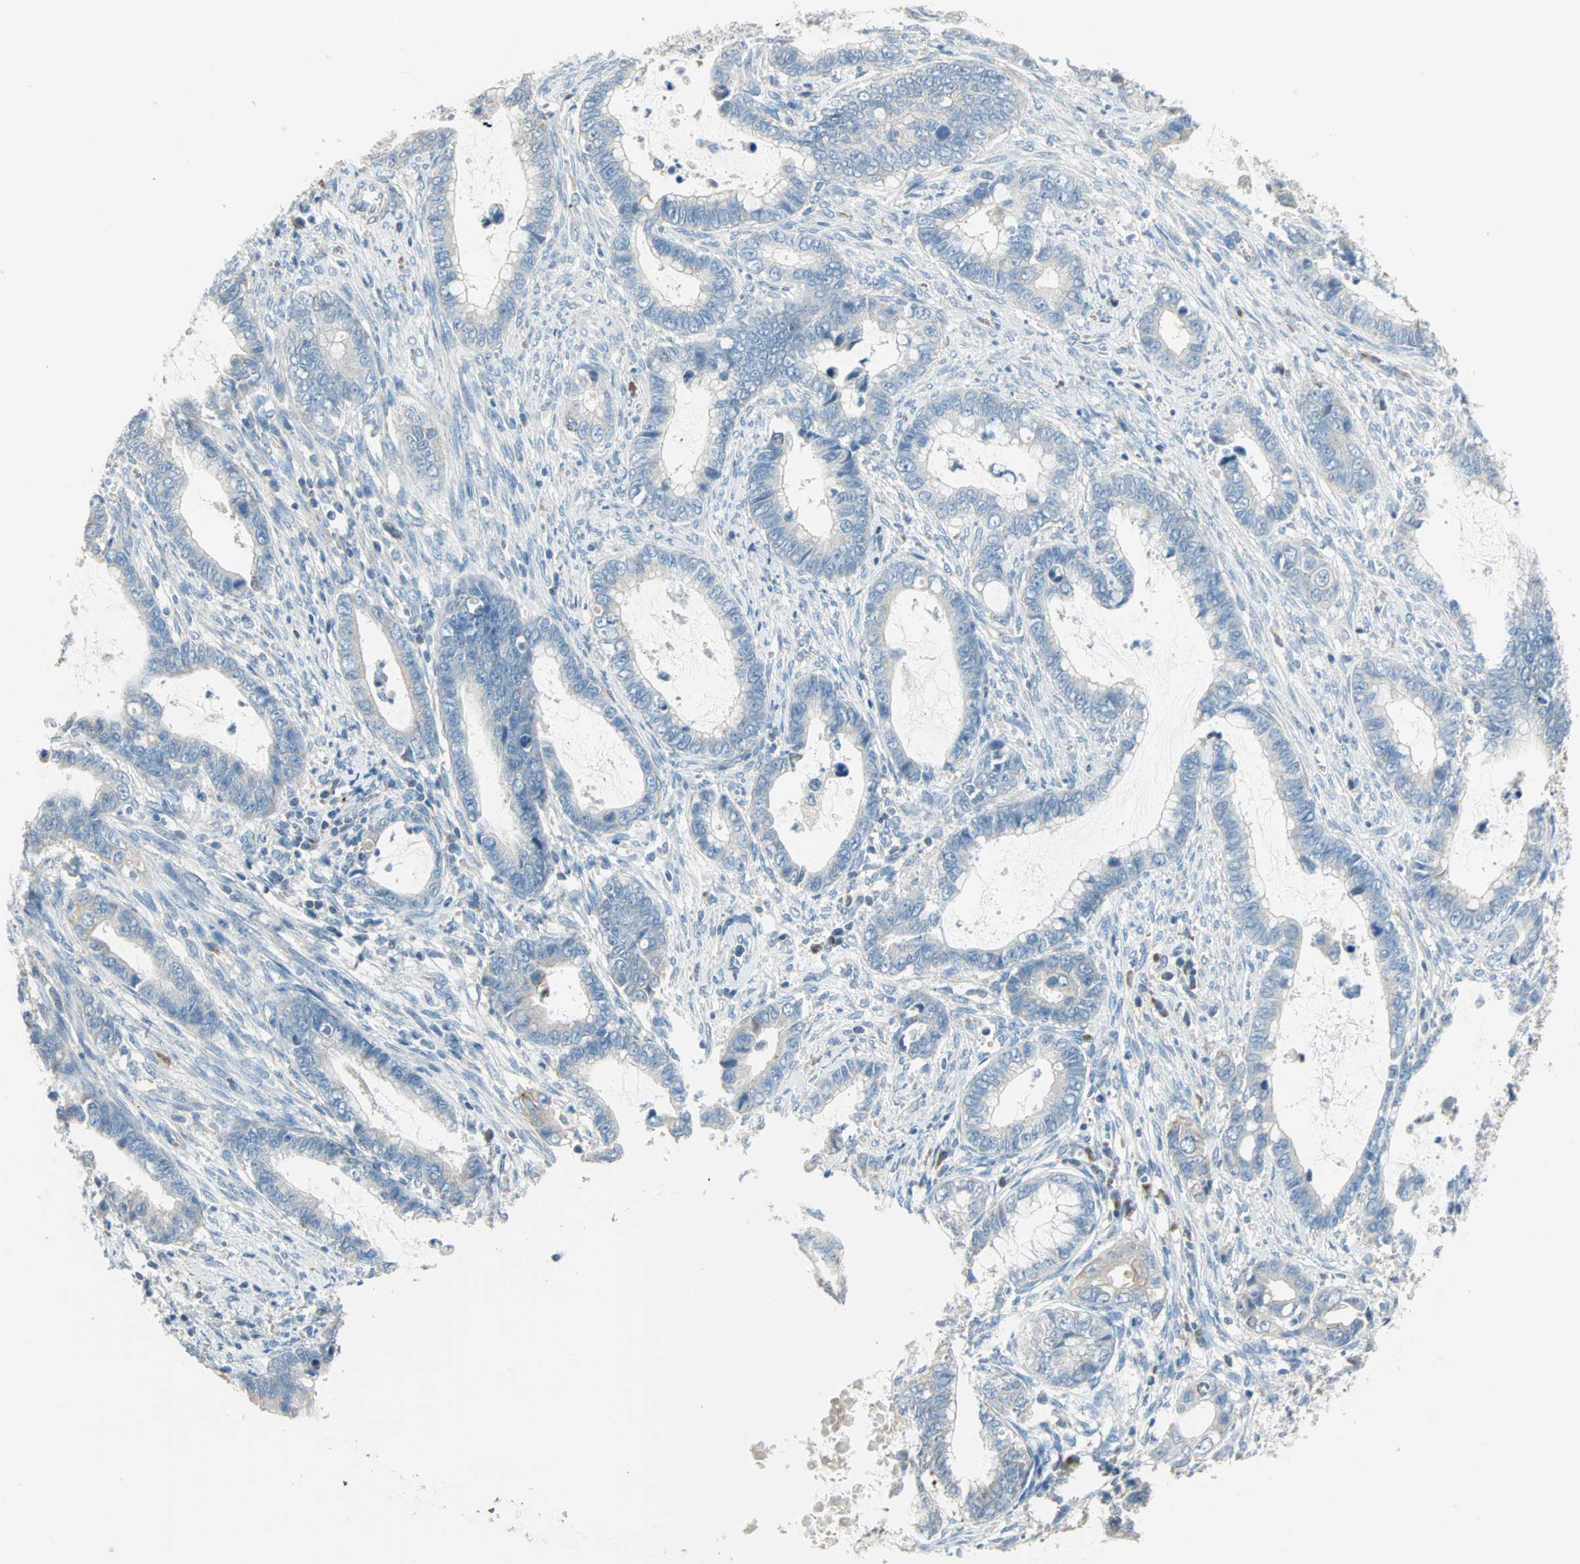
{"staining": {"intensity": "negative", "quantity": "none", "location": "none"}, "tissue": "cervical cancer", "cell_type": "Tumor cells", "image_type": "cancer", "snomed": [{"axis": "morphology", "description": "Adenocarcinoma, NOS"}, {"axis": "topography", "description": "Cervix"}], "caption": "This micrograph is of cervical cancer stained with immunohistochemistry to label a protein in brown with the nuclei are counter-stained blue. There is no positivity in tumor cells. (DAB (3,3'-diaminobenzidine) immunohistochemistry, high magnification).", "gene": "ACVRL1", "patient": {"sex": "female", "age": 44}}